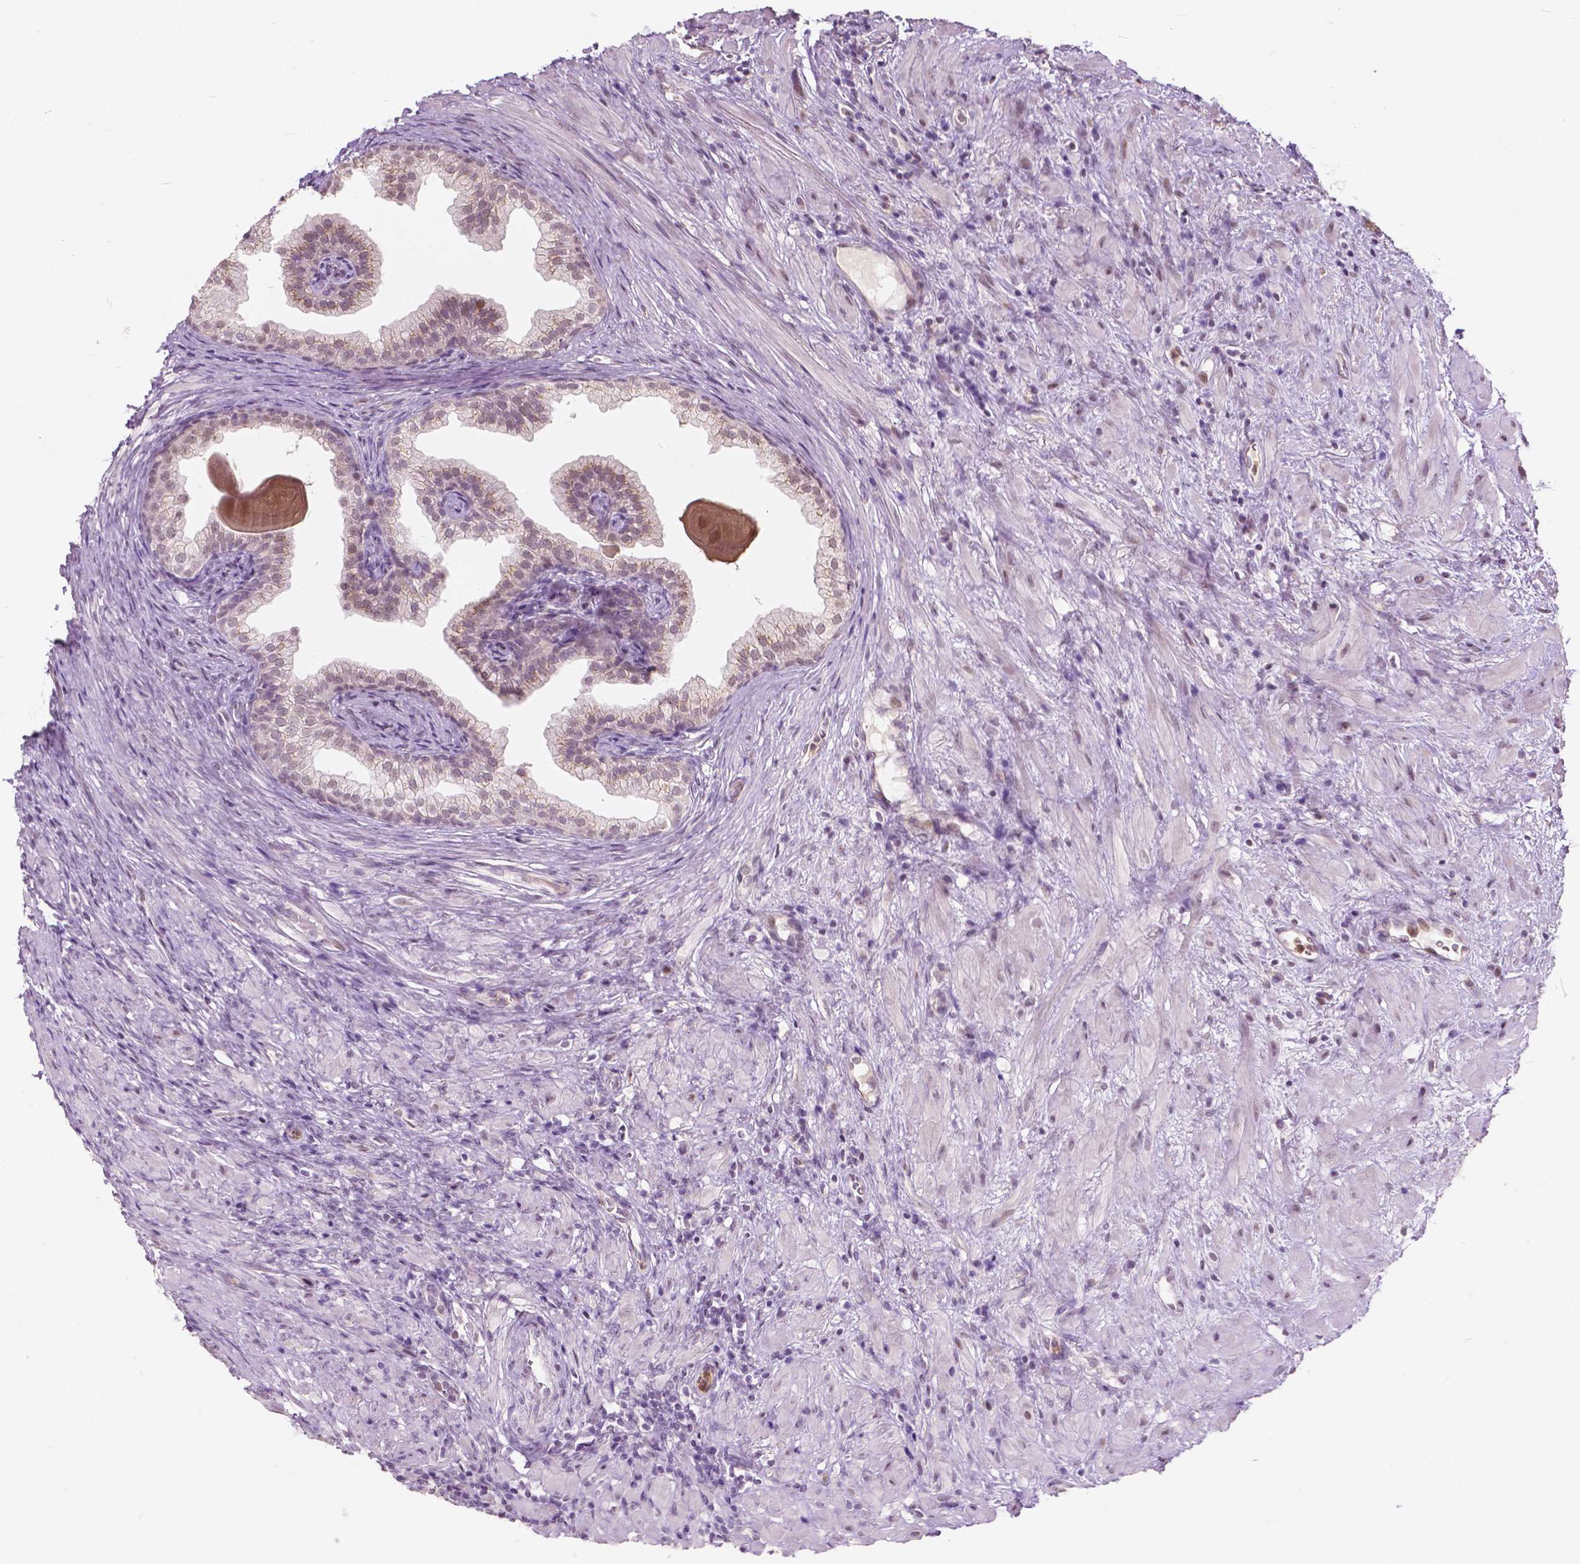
{"staining": {"intensity": "weak", "quantity": "25%-75%", "location": "cytoplasmic/membranous,nuclear"}, "tissue": "prostate cancer", "cell_type": "Tumor cells", "image_type": "cancer", "snomed": [{"axis": "morphology", "description": "Adenocarcinoma, Low grade"}, {"axis": "topography", "description": "Prostate and seminal vesicle, NOS"}], "caption": "Prostate cancer stained with IHC shows weak cytoplasmic/membranous and nuclear staining in approximately 25%-75% of tumor cells.", "gene": "DLX6", "patient": {"sex": "male", "age": 71}}